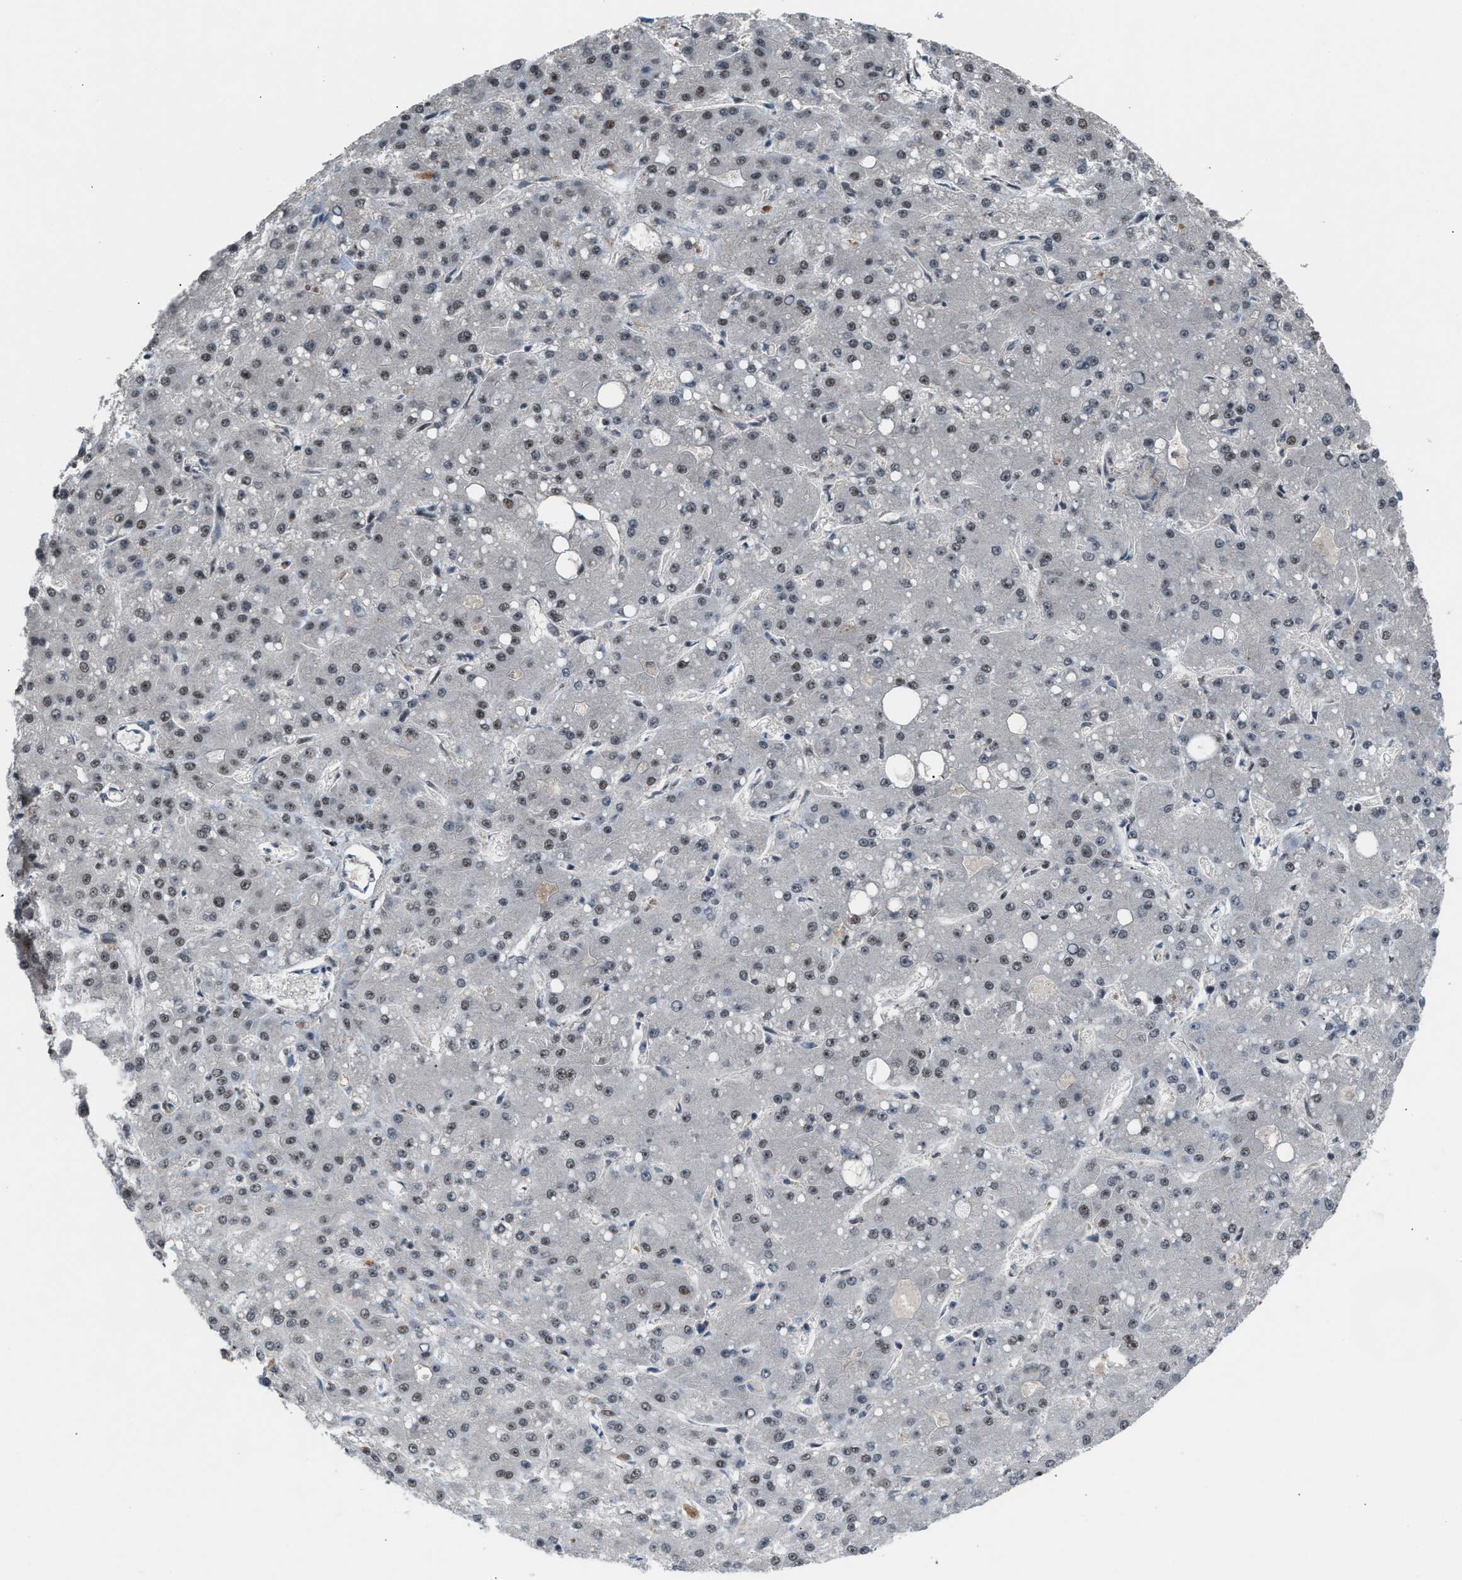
{"staining": {"intensity": "weak", "quantity": "25%-75%", "location": "nuclear"}, "tissue": "liver cancer", "cell_type": "Tumor cells", "image_type": "cancer", "snomed": [{"axis": "morphology", "description": "Carcinoma, Hepatocellular, NOS"}, {"axis": "topography", "description": "Liver"}], "caption": "Human liver hepatocellular carcinoma stained with a brown dye displays weak nuclear positive positivity in approximately 25%-75% of tumor cells.", "gene": "PRPF4", "patient": {"sex": "male", "age": 67}}